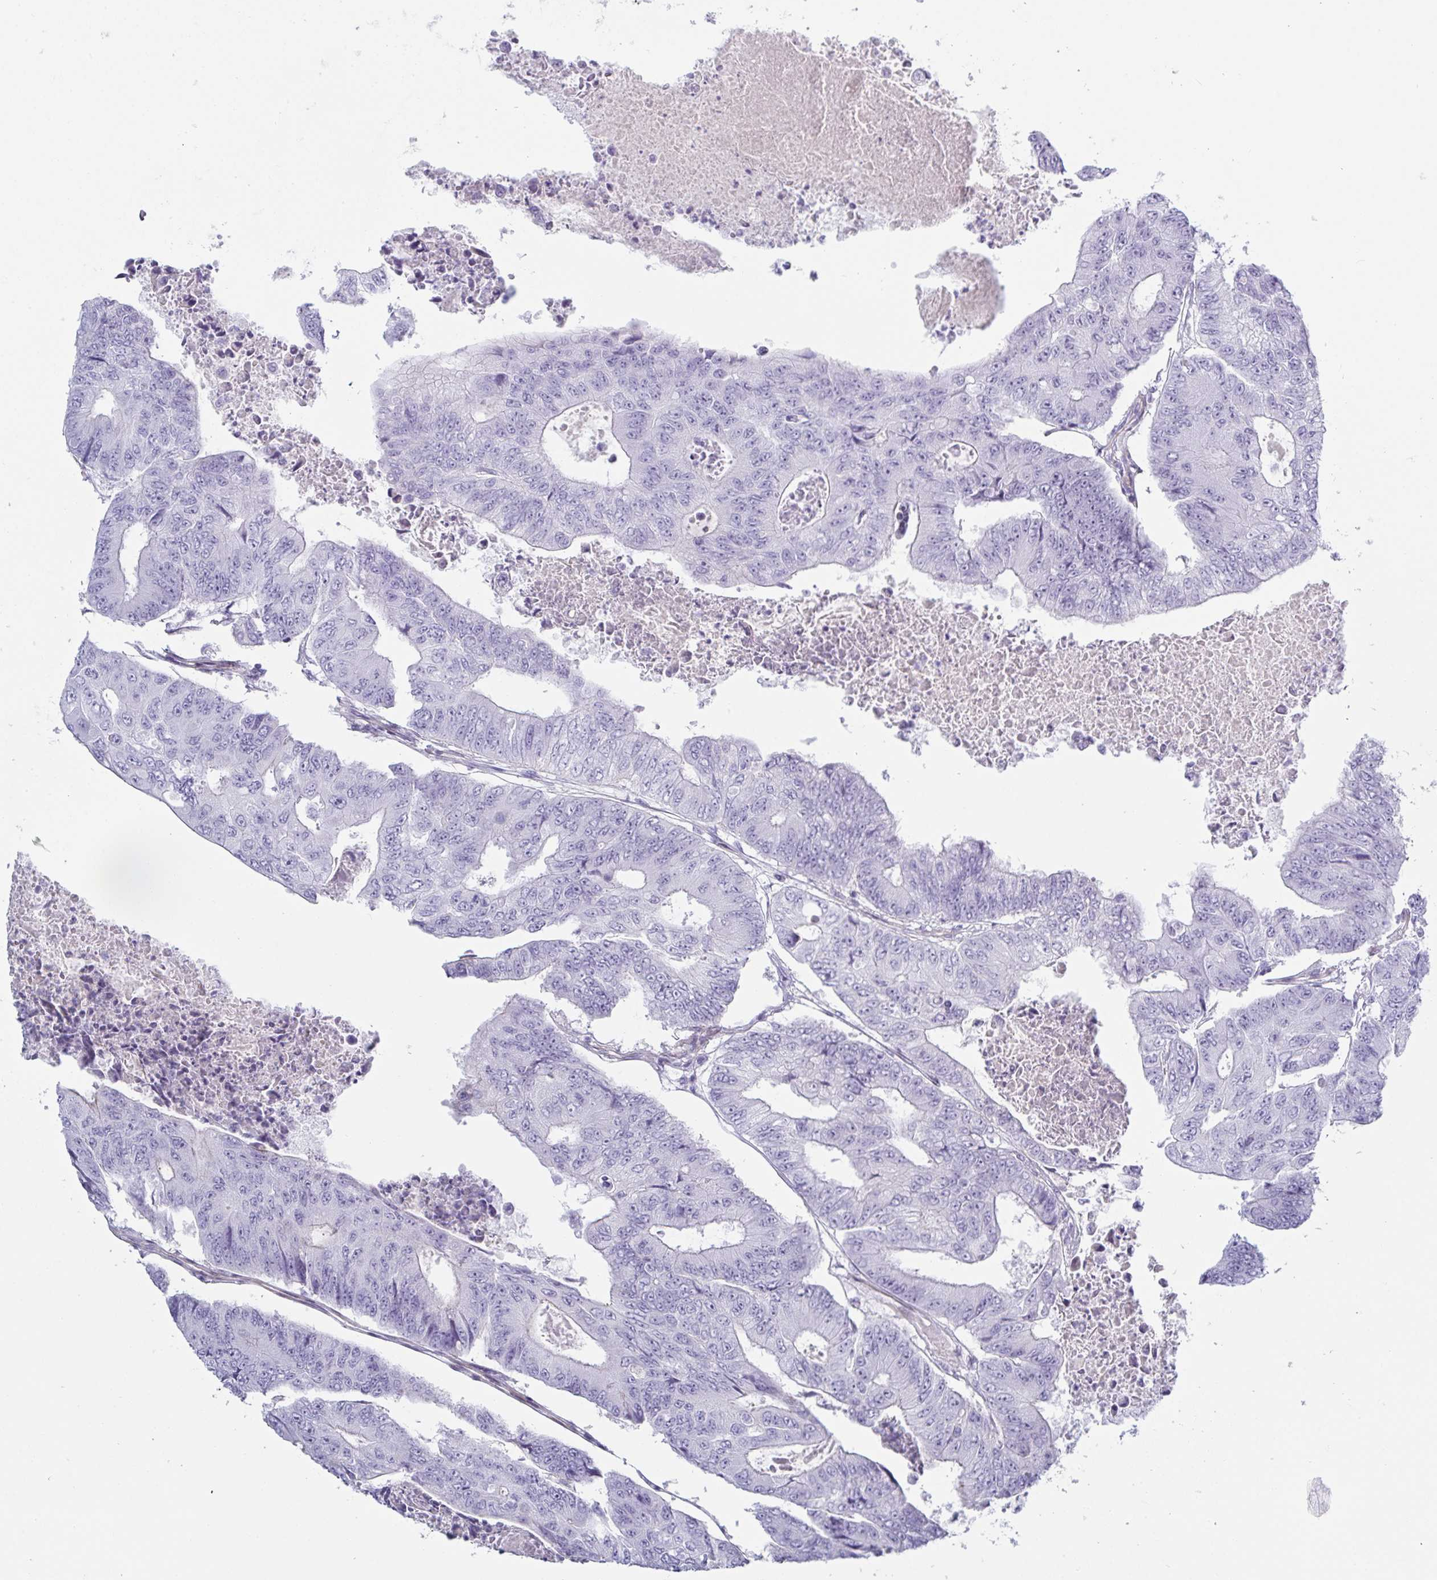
{"staining": {"intensity": "negative", "quantity": "none", "location": "none"}, "tissue": "colorectal cancer", "cell_type": "Tumor cells", "image_type": "cancer", "snomed": [{"axis": "morphology", "description": "Adenocarcinoma, NOS"}, {"axis": "topography", "description": "Colon"}], "caption": "Tumor cells are negative for protein expression in human colorectal cancer (adenocarcinoma).", "gene": "OR5P3", "patient": {"sex": "female", "age": 48}}